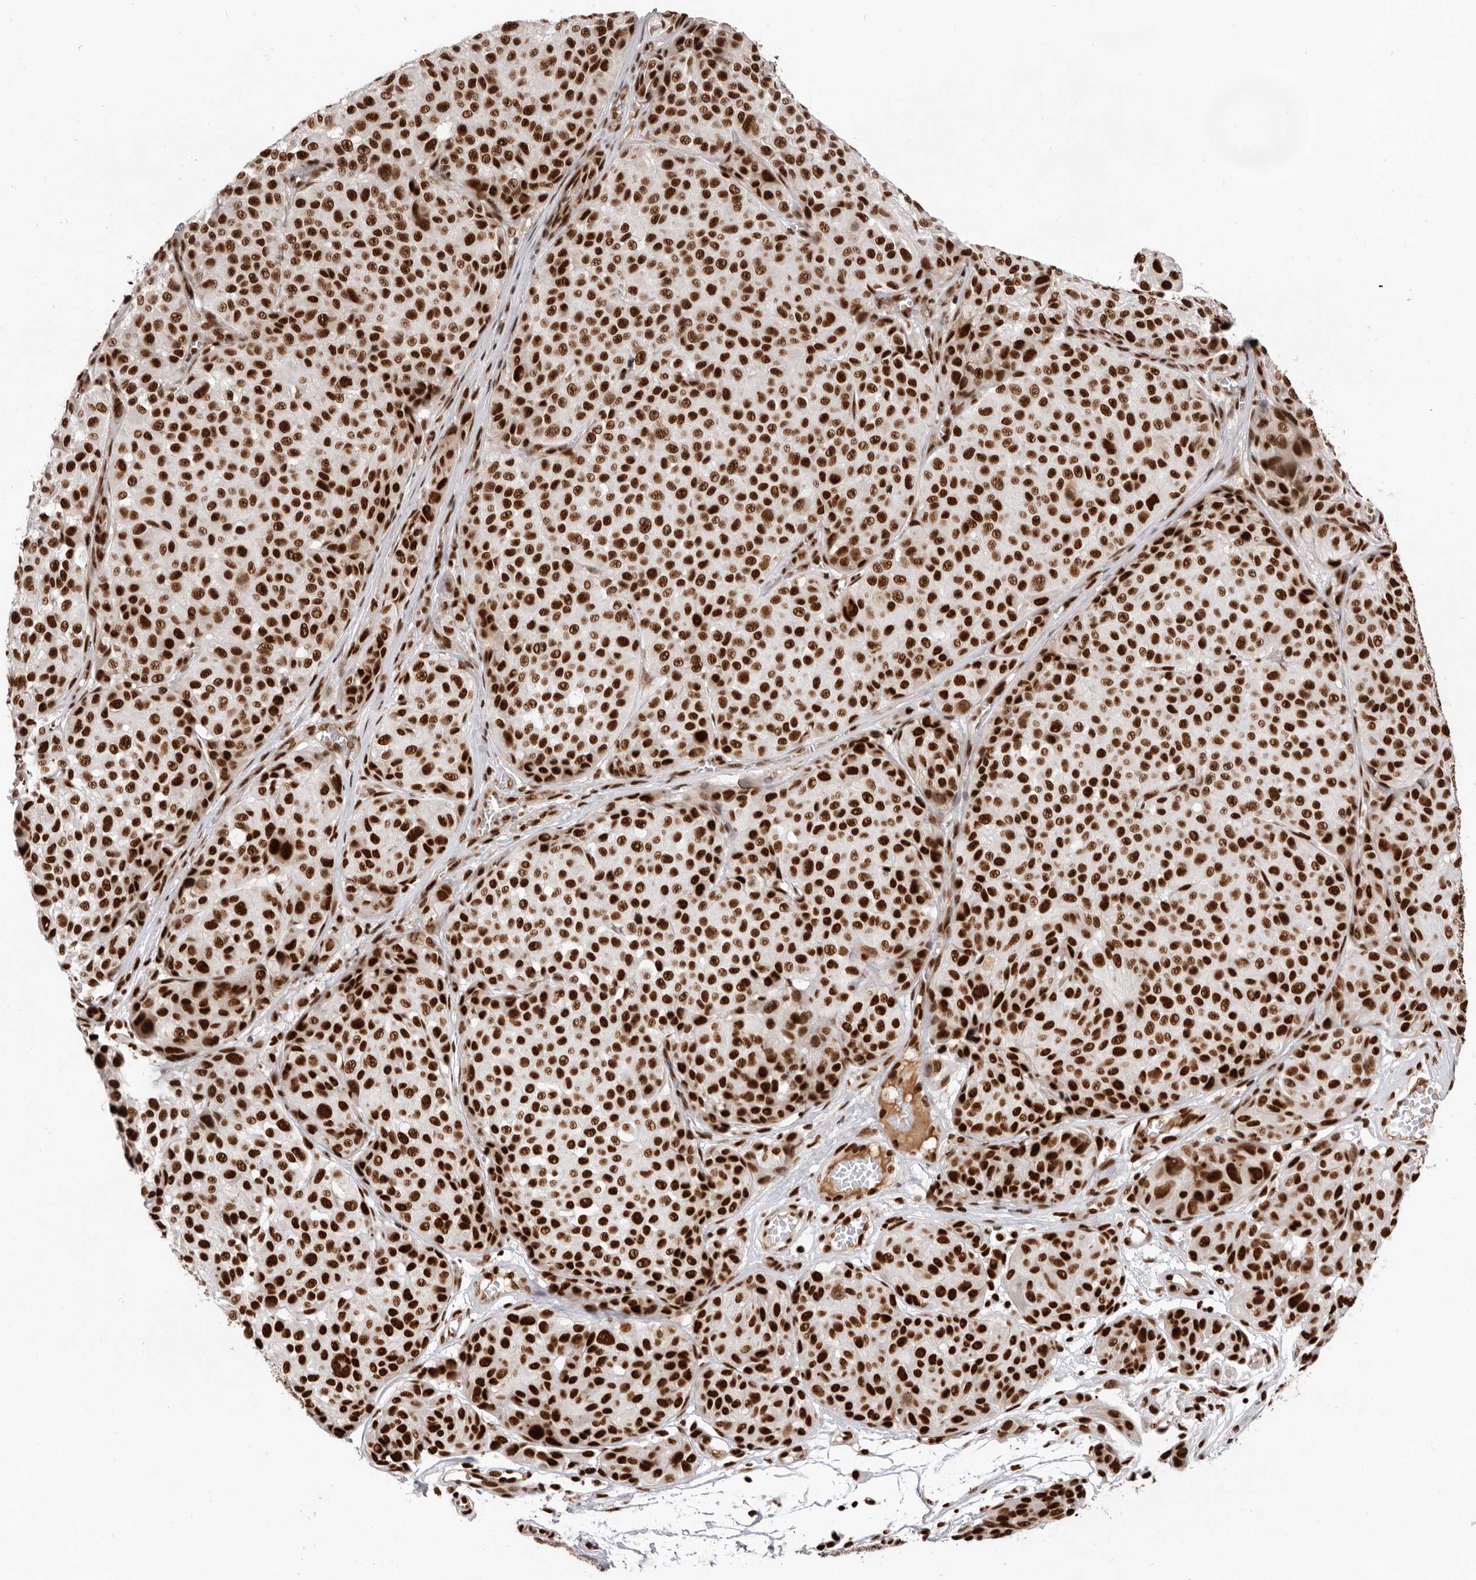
{"staining": {"intensity": "strong", "quantity": ">75%", "location": "nuclear"}, "tissue": "melanoma", "cell_type": "Tumor cells", "image_type": "cancer", "snomed": [{"axis": "morphology", "description": "Malignant melanoma, NOS"}, {"axis": "topography", "description": "Skin"}], "caption": "Malignant melanoma tissue demonstrates strong nuclear expression in about >75% of tumor cells, visualized by immunohistochemistry.", "gene": "CHTOP", "patient": {"sex": "male", "age": 83}}